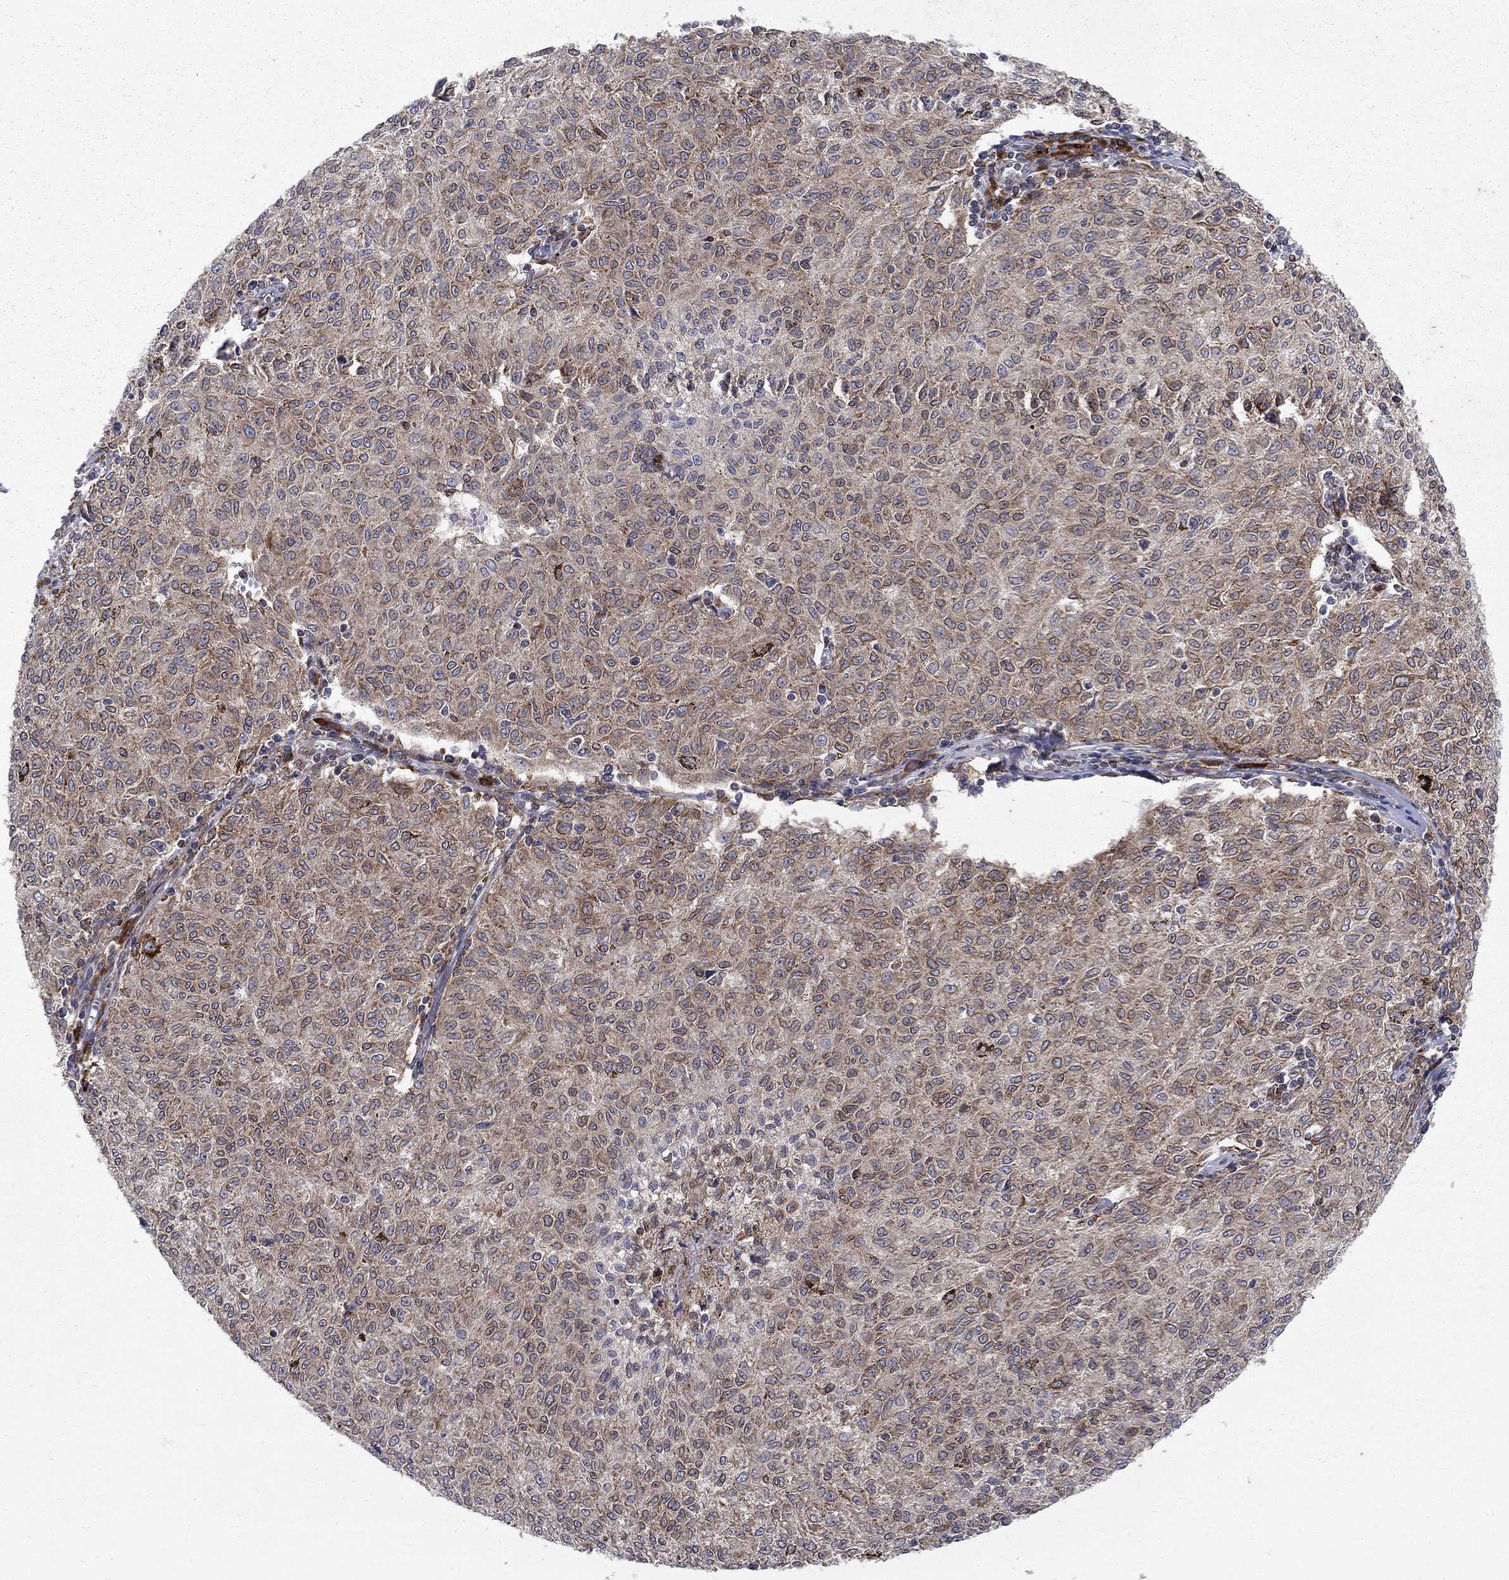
{"staining": {"intensity": "weak", "quantity": ">75%", "location": "cytoplasmic/membranous"}, "tissue": "melanoma", "cell_type": "Tumor cells", "image_type": "cancer", "snomed": [{"axis": "morphology", "description": "Malignant melanoma, NOS"}, {"axis": "topography", "description": "Skin"}], "caption": "A low amount of weak cytoplasmic/membranous staining is identified in approximately >75% of tumor cells in malignant melanoma tissue.", "gene": "CAB39L", "patient": {"sex": "female", "age": 72}}